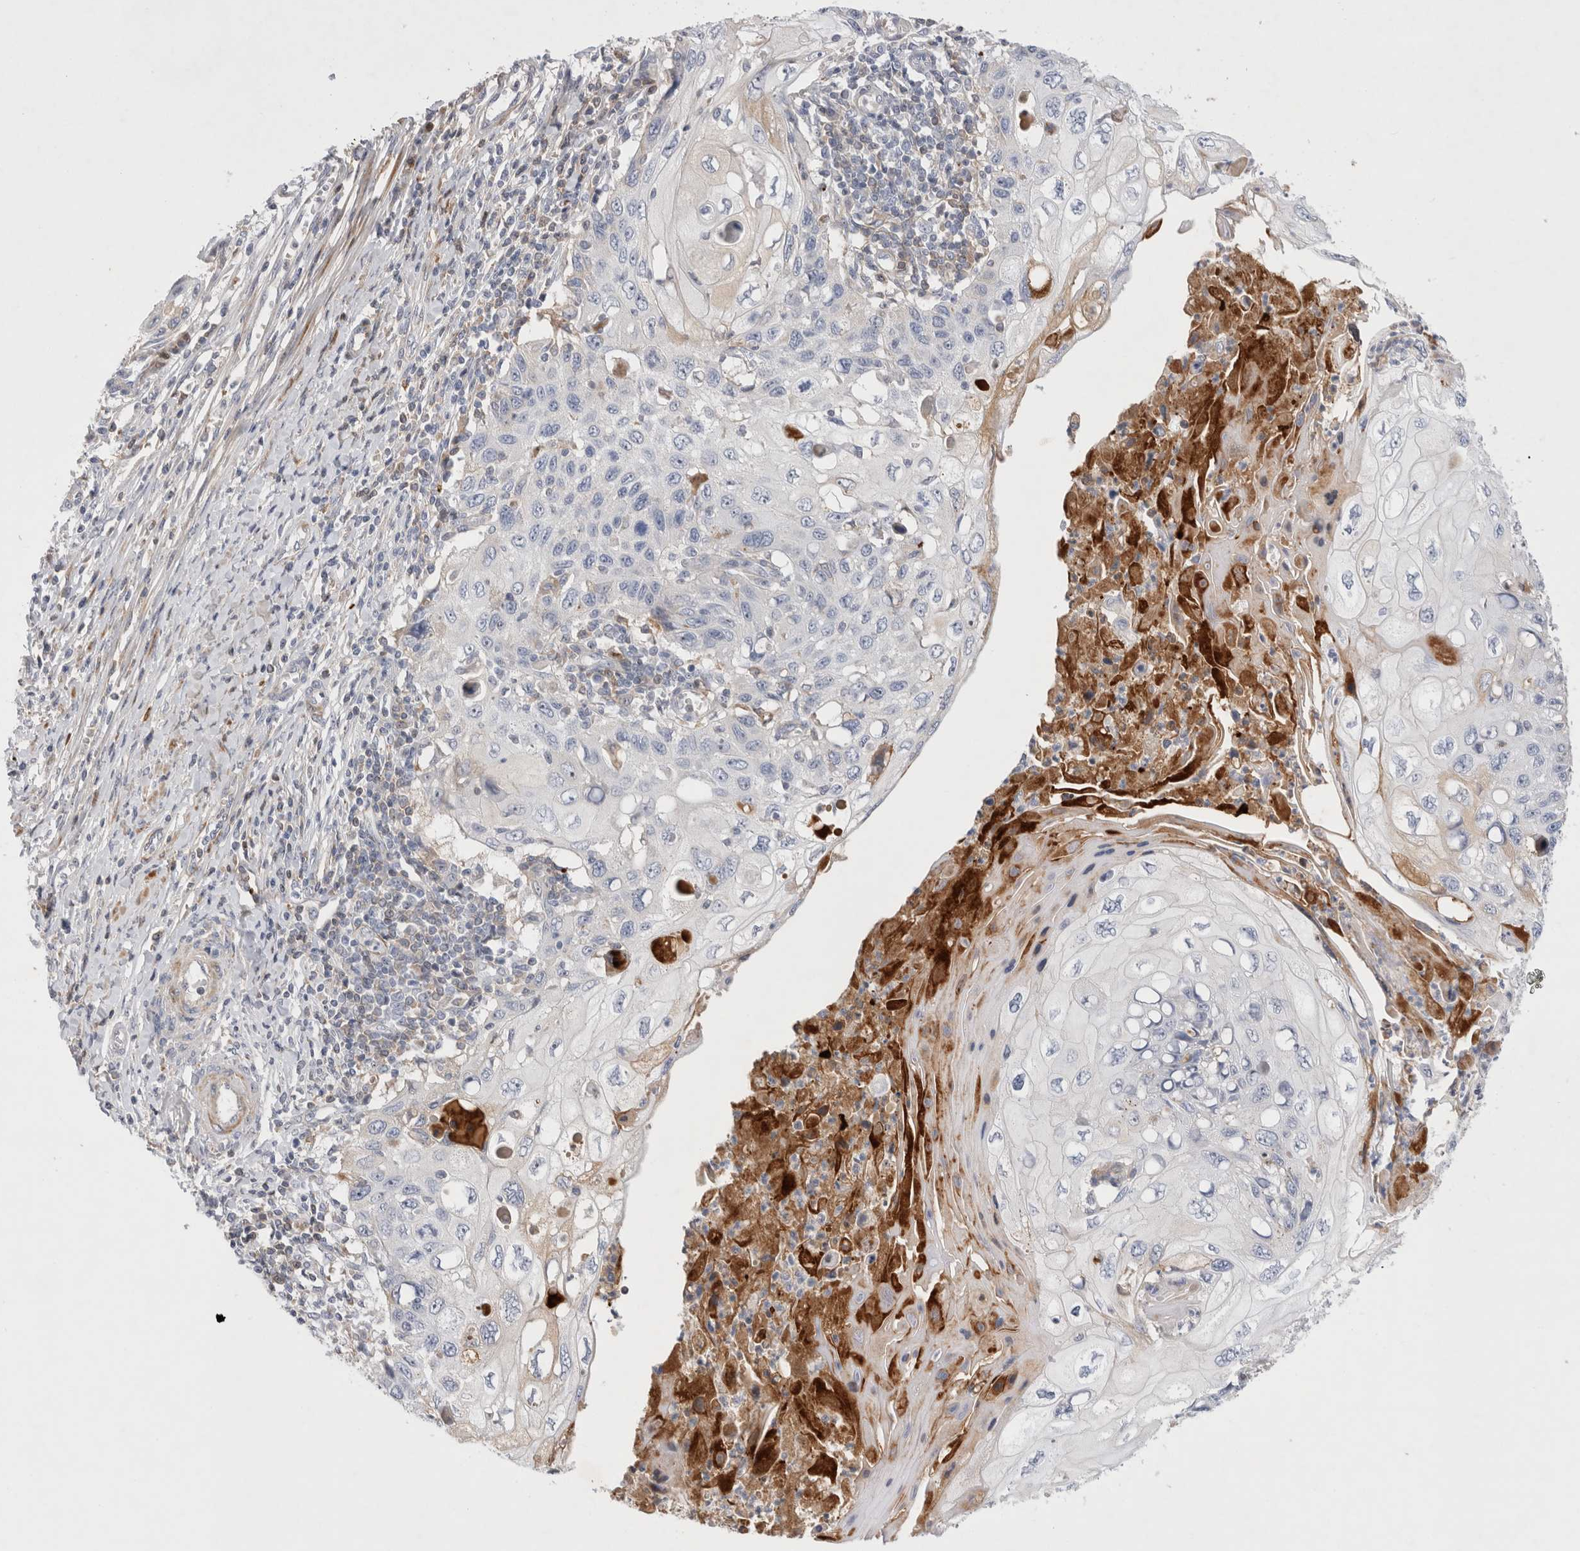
{"staining": {"intensity": "negative", "quantity": "none", "location": "none"}, "tissue": "cervical cancer", "cell_type": "Tumor cells", "image_type": "cancer", "snomed": [{"axis": "morphology", "description": "Squamous cell carcinoma, NOS"}, {"axis": "topography", "description": "Cervix"}], "caption": "High magnification brightfield microscopy of cervical cancer stained with DAB (brown) and counterstained with hematoxylin (blue): tumor cells show no significant staining.", "gene": "ECHDC2", "patient": {"sex": "female", "age": 70}}